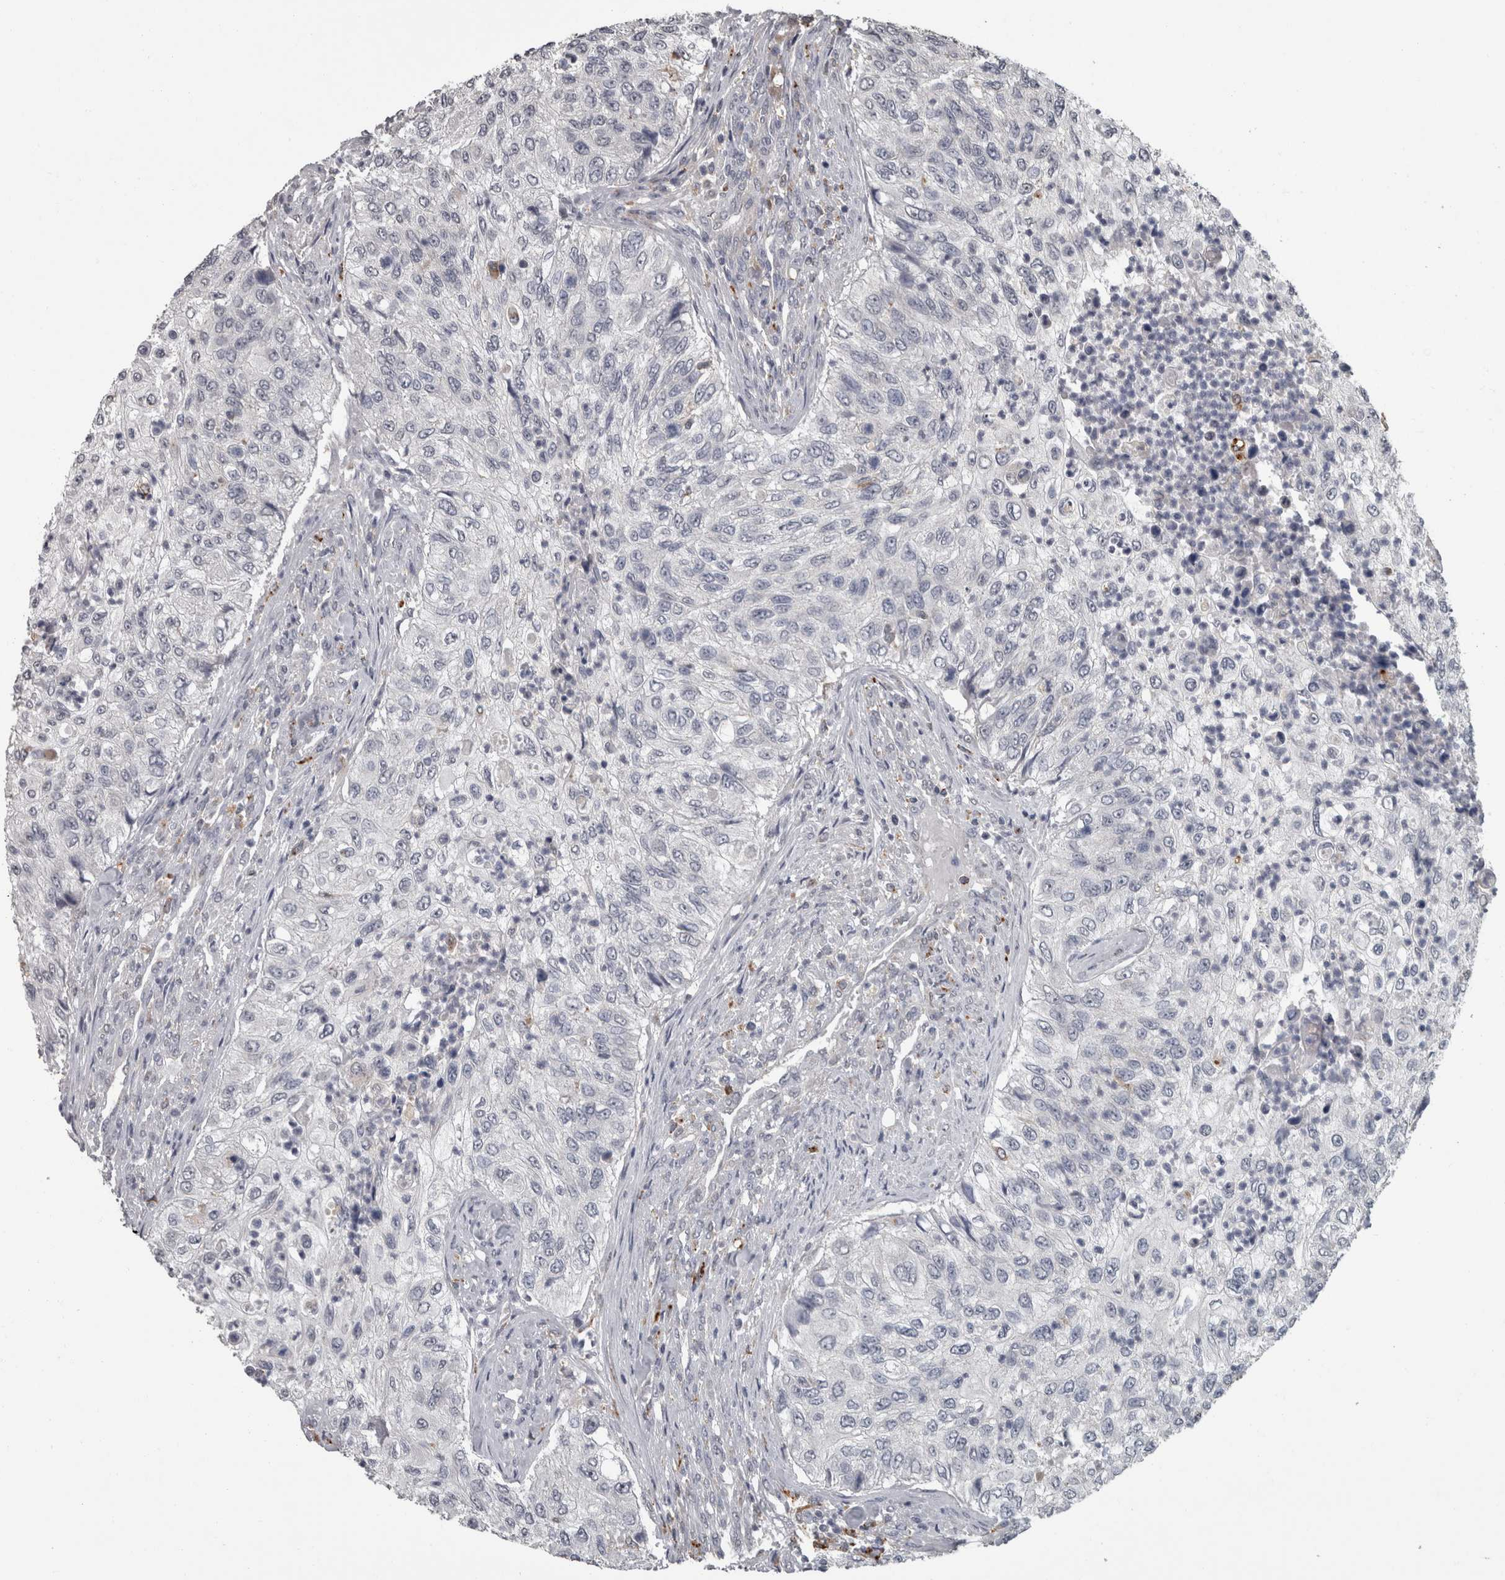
{"staining": {"intensity": "negative", "quantity": "none", "location": "none"}, "tissue": "urothelial cancer", "cell_type": "Tumor cells", "image_type": "cancer", "snomed": [{"axis": "morphology", "description": "Urothelial carcinoma, High grade"}, {"axis": "topography", "description": "Urinary bladder"}], "caption": "Immunohistochemical staining of high-grade urothelial carcinoma displays no significant positivity in tumor cells. (DAB (3,3'-diaminobenzidine) immunohistochemistry, high magnification).", "gene": "NAAA", "patient": {"sex": "female", "age": 60}}